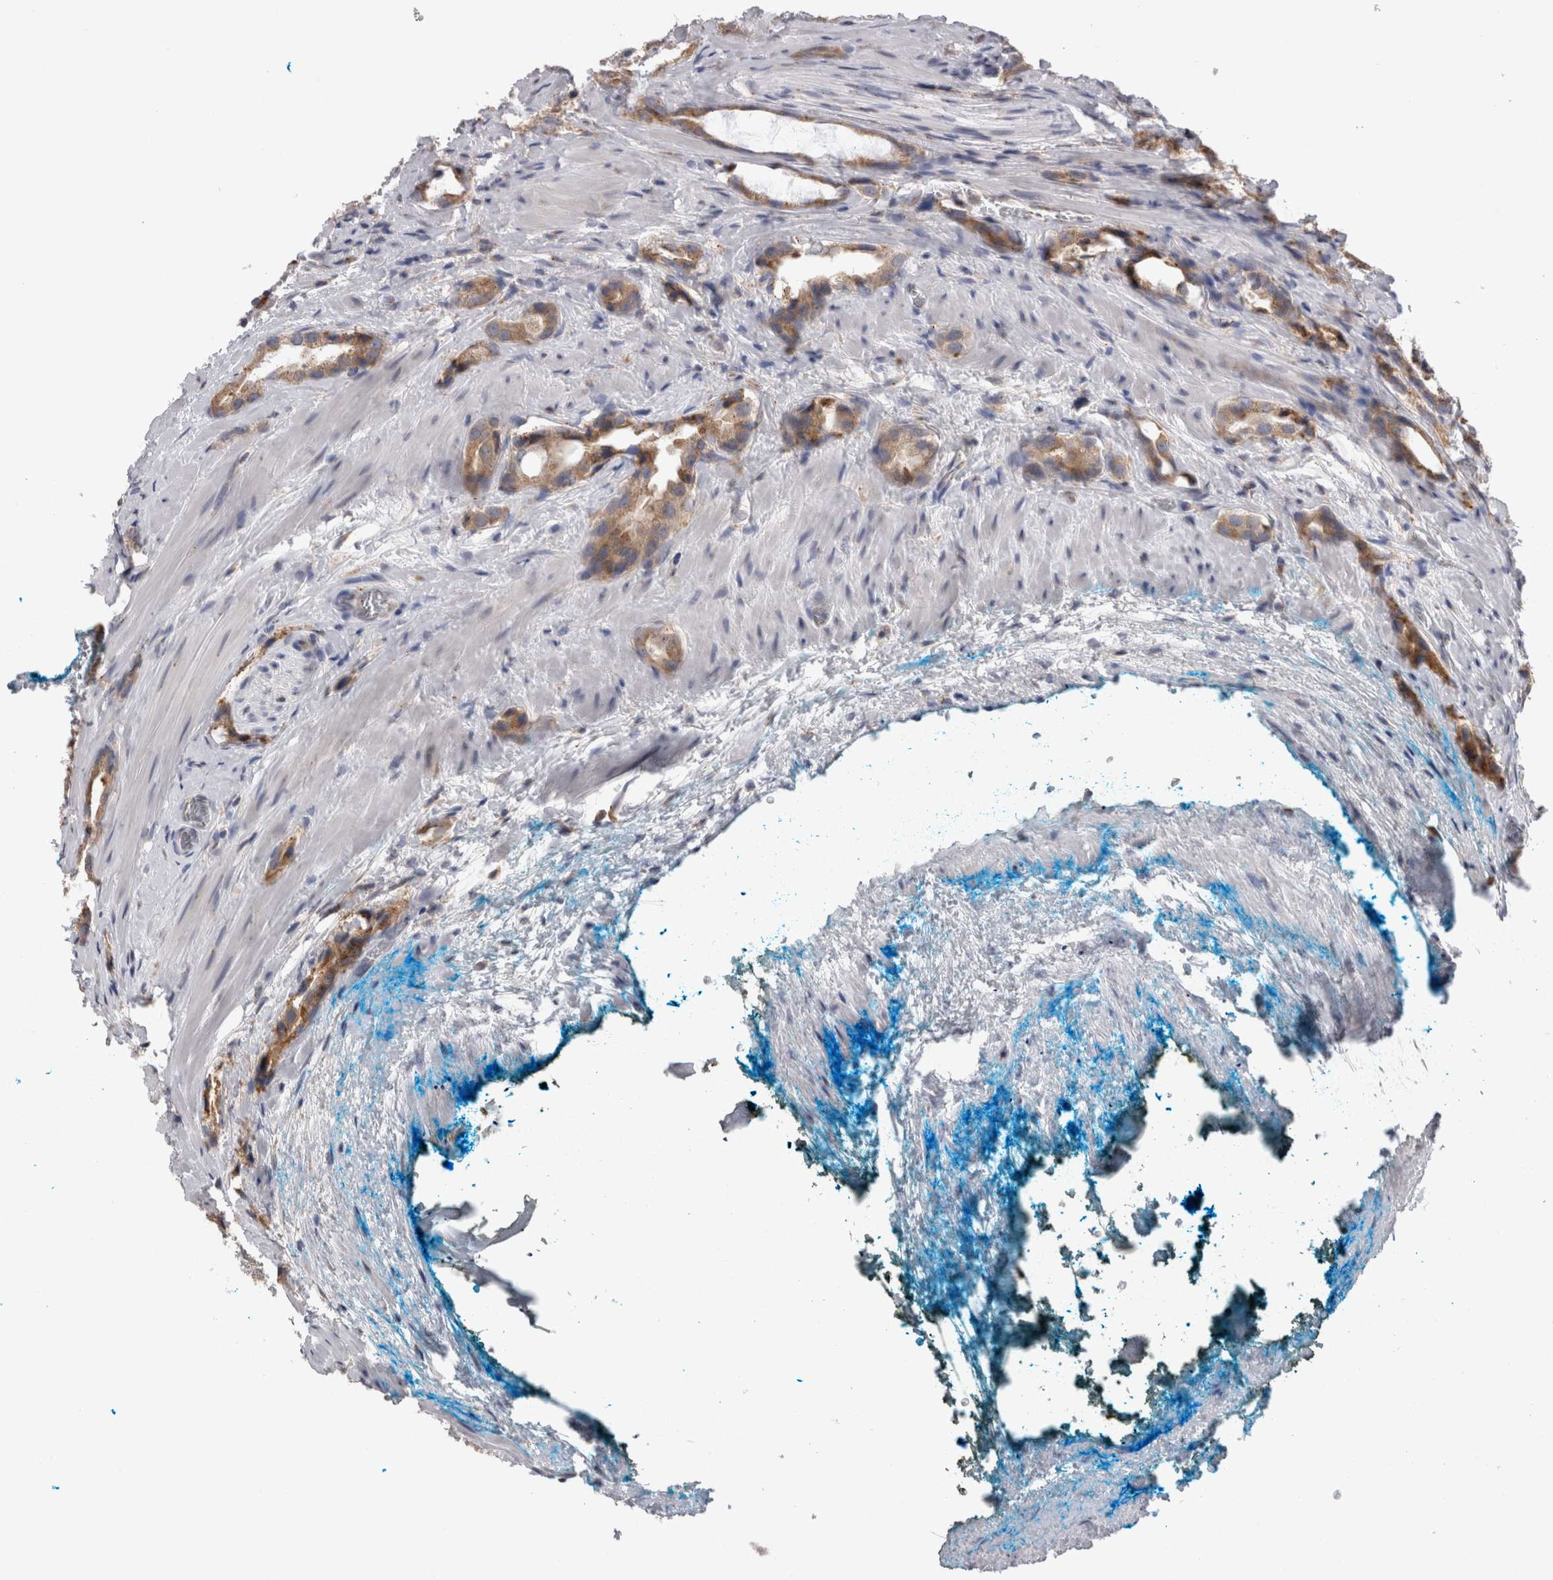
{"staining": {"intensity": "moderate", "quantity": ">75%", "location": "cytoplasmic/membranous"}, "tissue": "prostate cancer", "cell_type": "Tumor cells", "image_type": "cancer", "snomed": [{"axis": "morphology", "description": "Adenocarcinoma, High grade"}, {"axis": "topography", "description": "Prostate"}], "caption": "There is medium levels of moderate cytoplasmic/membranous staining in tumor cells of adenocarcinoma (high-grade) (prostate), as demonstrated by immunohistochemical staining (brown color).", "gene": "ZNF341", "patient": {"sex": "male", "age": 63}}